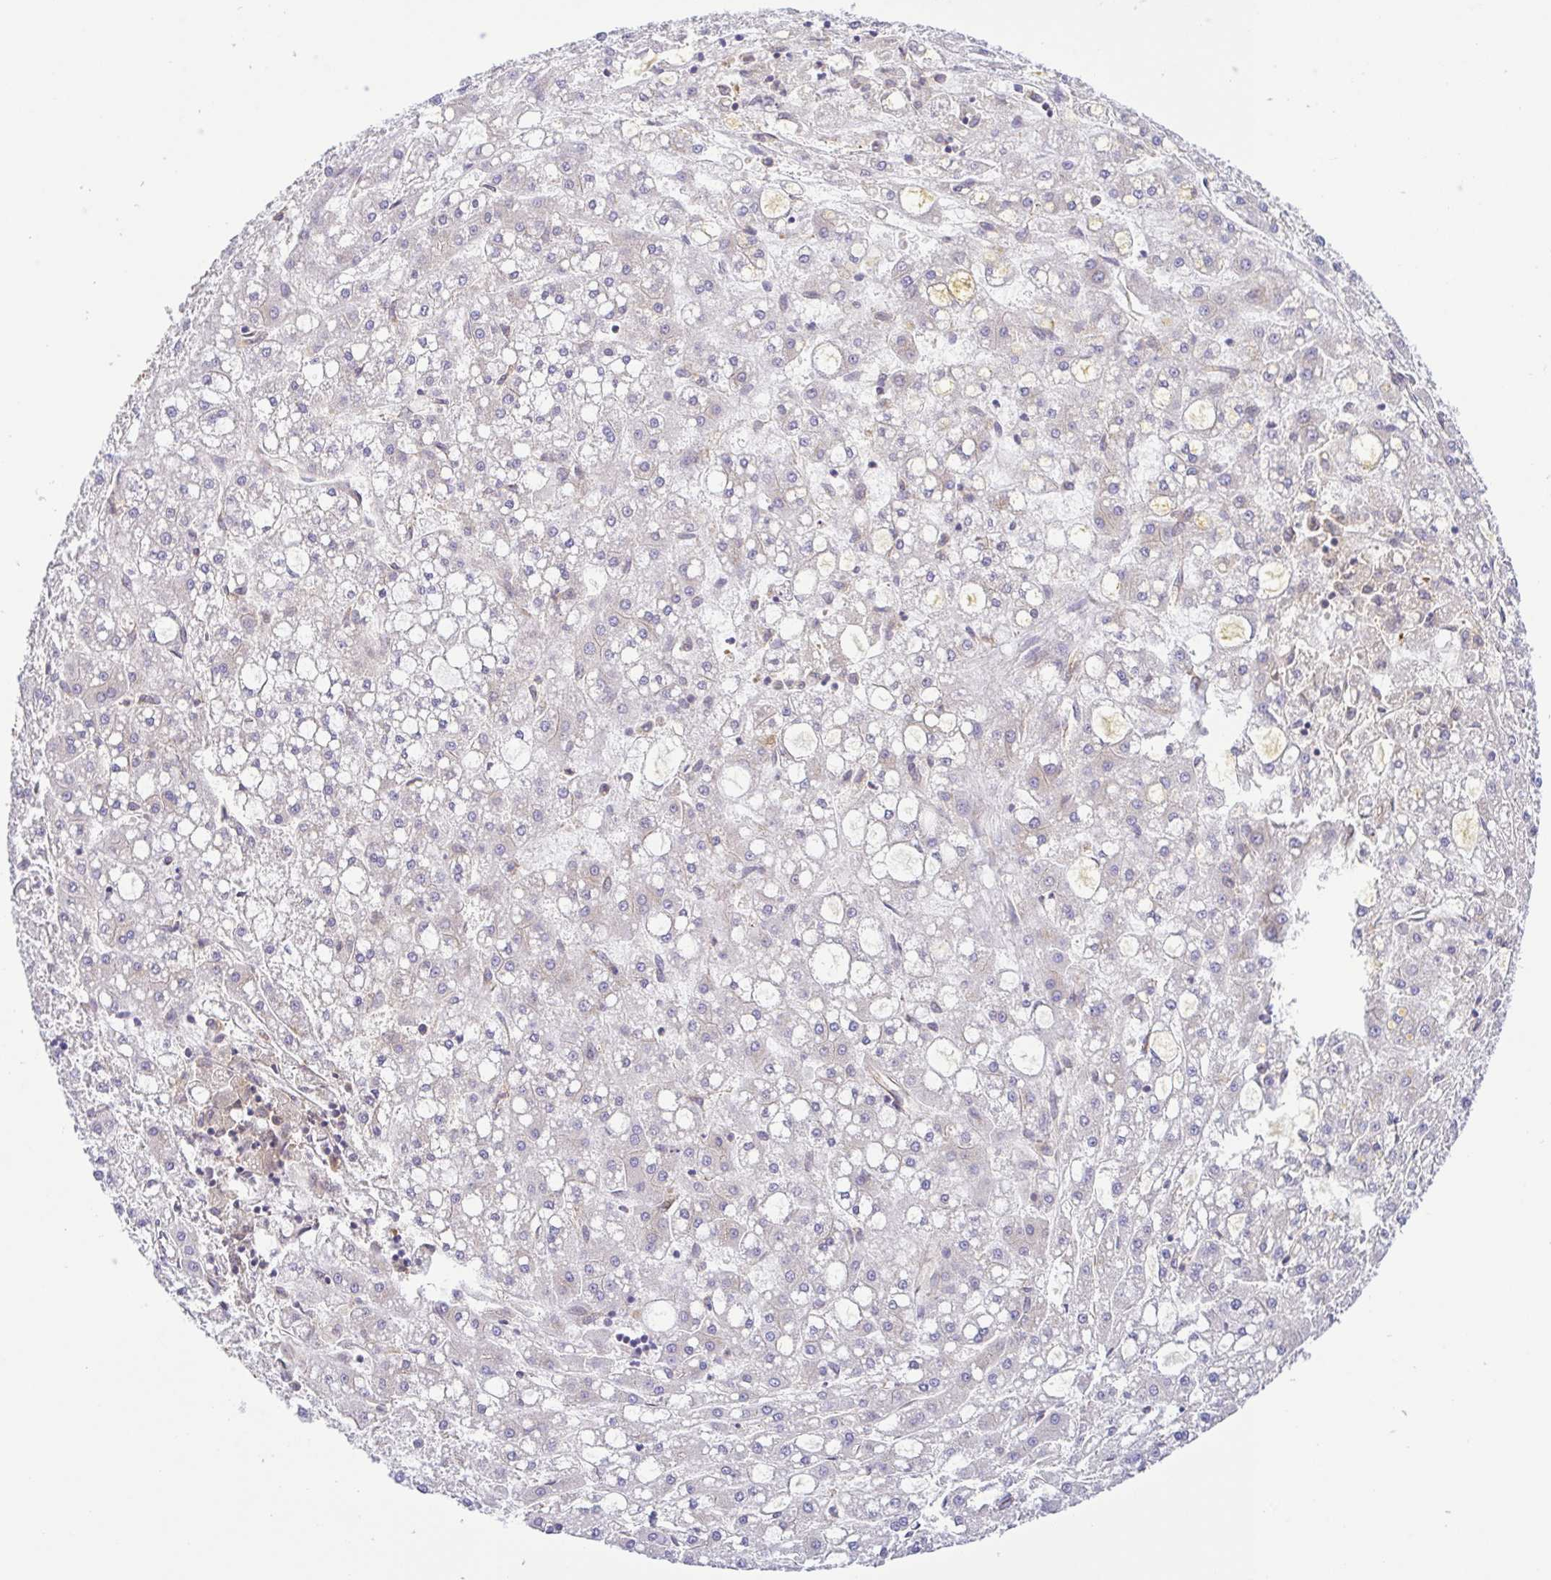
{"staining": {"intensity": "negative", "quantity": "none", "location": "none"}, "tissue": "liver cancer", "cell_type": "Tumor cells", "image_type": "cancer", "snomed": [{"axis": "morphology", "description": "Carcinoma, Hepatocellular, NOS"}, {"axis": "topography", "description": "Liver"}], "caption": "Protein analysis of liver hepatocellular carcinoma shows no significant positivity in tumor cells.", "gene": "KIF5B", "patient": {"sex": "male", "age": 67}}